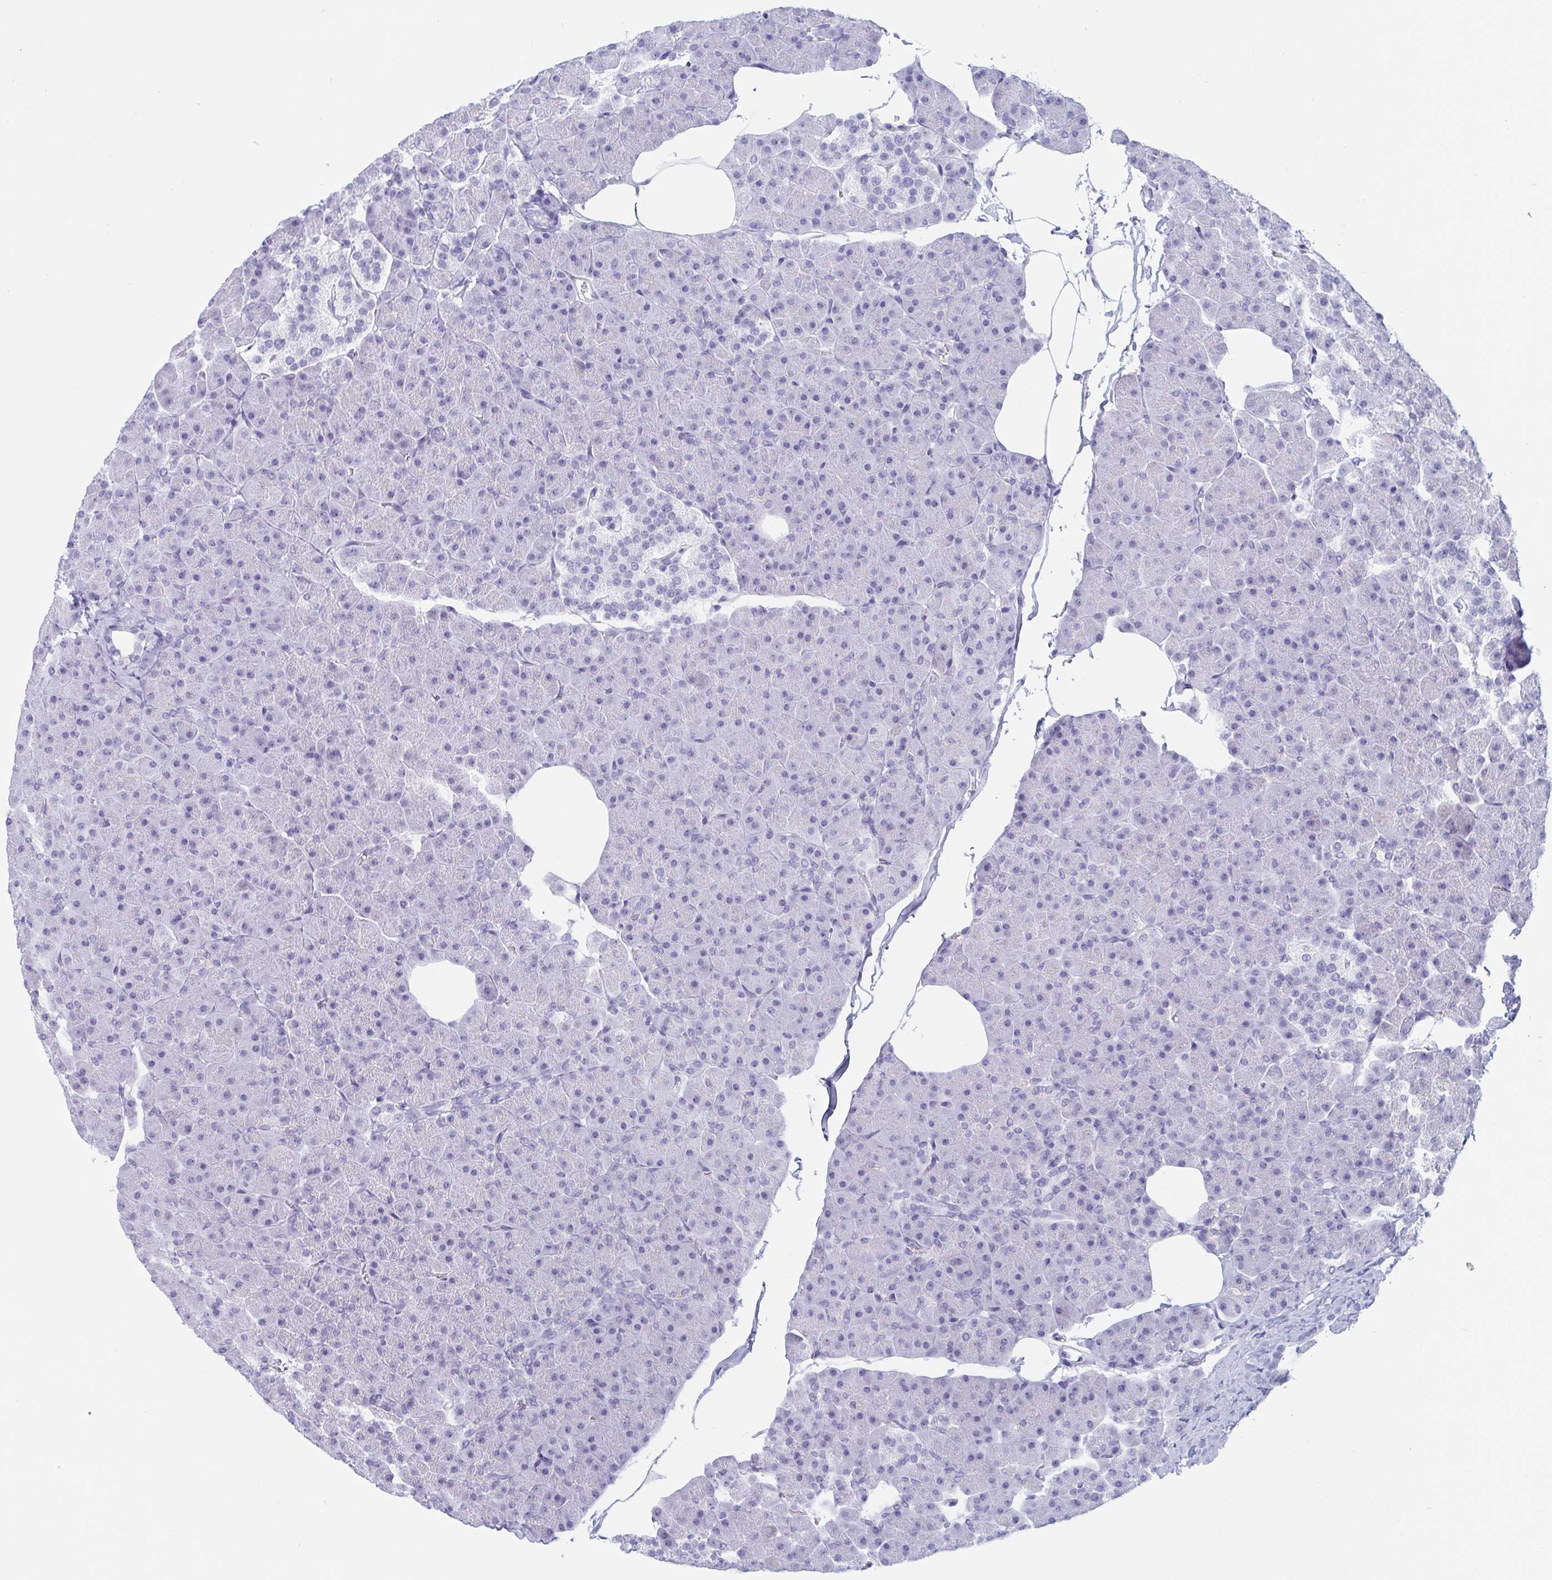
{"staining": {"intensity": "negative", "quantity": "none", "location": "none"}, "tissue": "pancreas", "cell_type": "Exocrine glandular cells", "image_type": "normal", "snomed": [{"axis": "morphology", "description": "Normal tissue, NOS"}, {"axis": "topography", "description": "Pancreas"}], "caption": "DAB immunohistochemical staining of unremarkable human pancreas exhibits no significant positivity in exocrine glandular cells. (Brightfield microscopy of DAB immunohistochemistry (IHC) at high magnification).", "gene": "CDX4", "patient": {"sex": "male", "age": 35}}